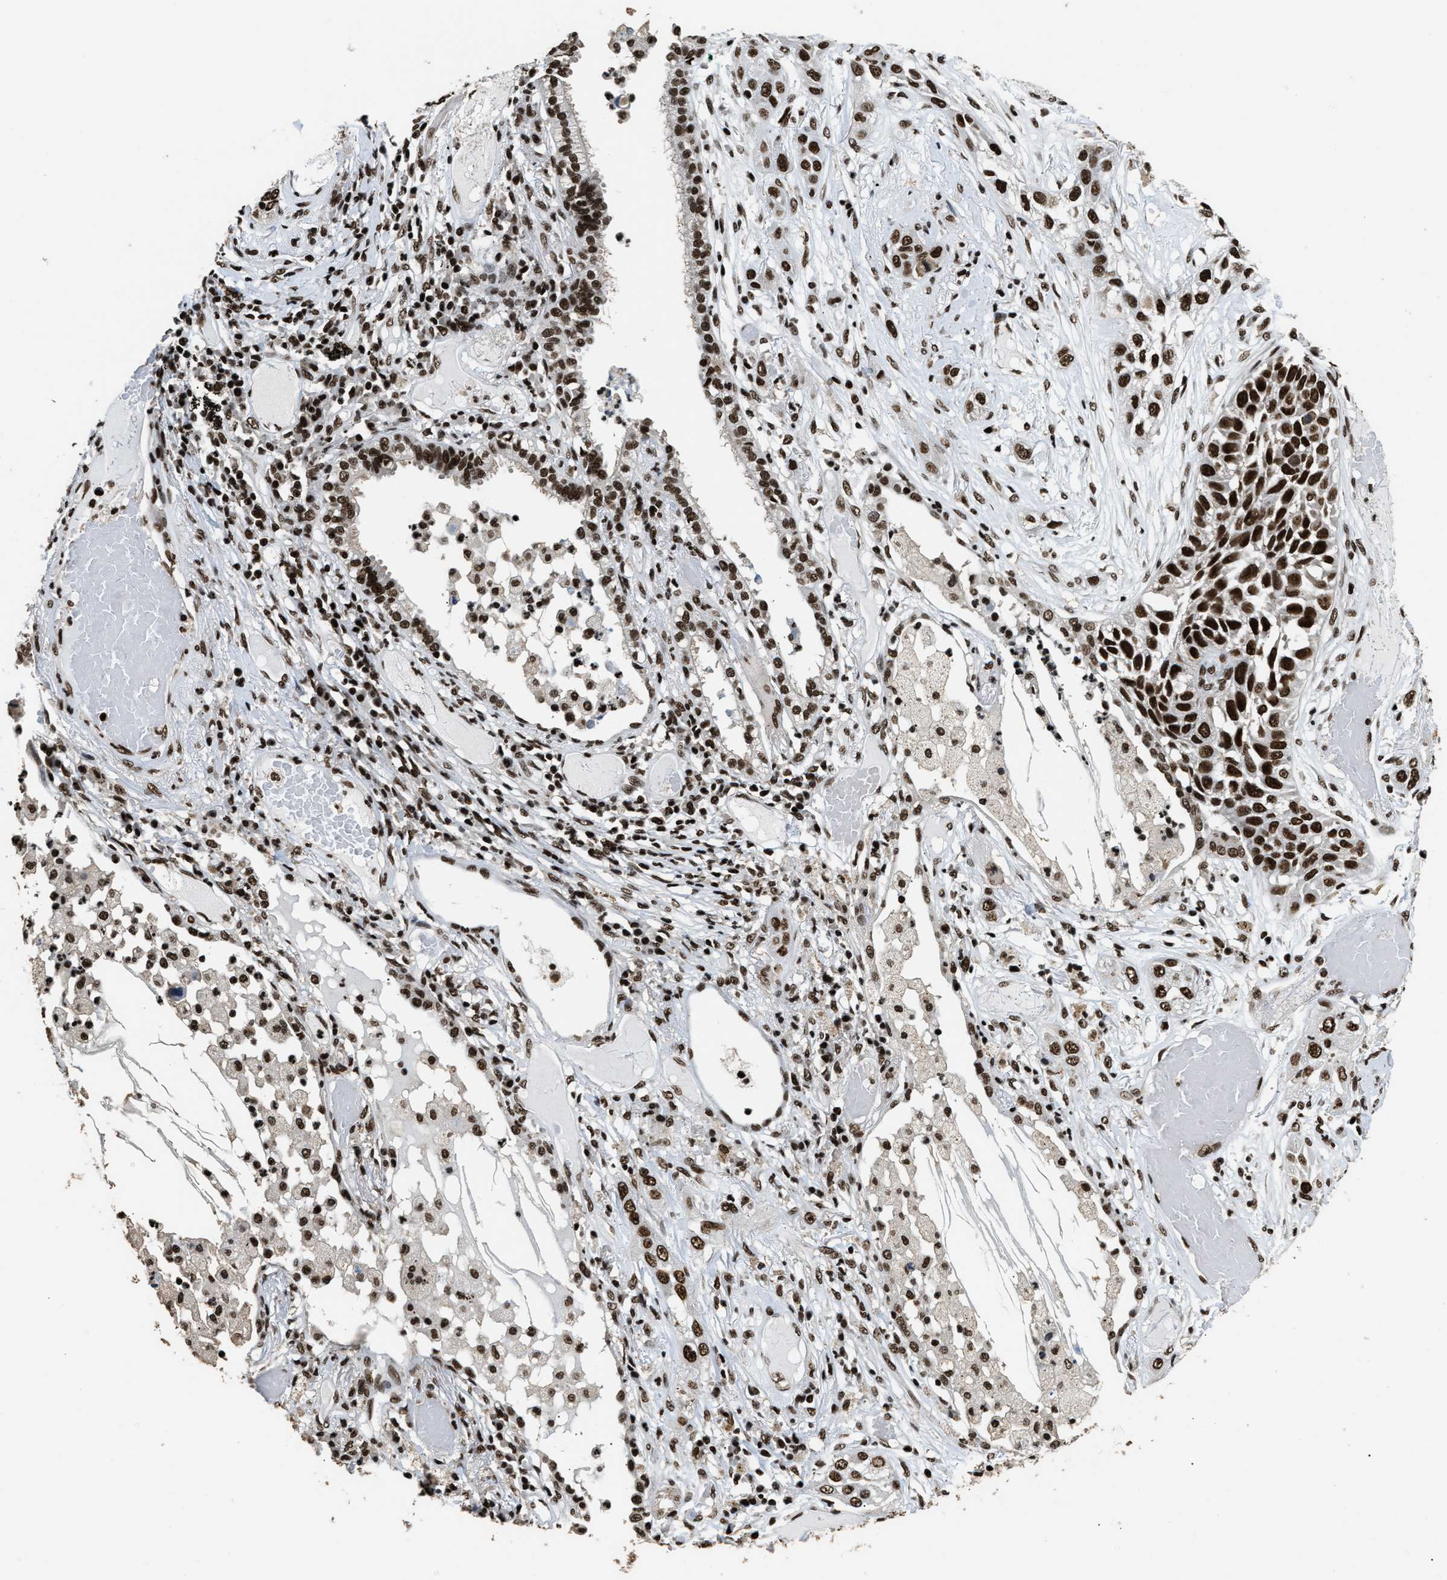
{"staining": {"intensity": "strong", "quantity": ">75%", "location": "nuclear"}, "tissue": "lung cancer", "cell_type": "Tumor cells", "image_type": "cancer", "snomed": [{"axis": "morphology", "description": "Squamous cell carcinoma, NOS"}, {"axis": "topography", "description": "Lung"}], "caption": "Brown immunohistochemical staining in human squamous cell carcinoma (lung) demonstrates strong nuclear expression in approximately >75% of tumor cells. The protein of interest is stained brown, and the nuclei are stained in blue (DAB (3,3'-diaminobenzidine) IHC with brightfield microscopy, high magnification).", "gene": "RAD21", "patient": {"sex": "male", "age": 71}}